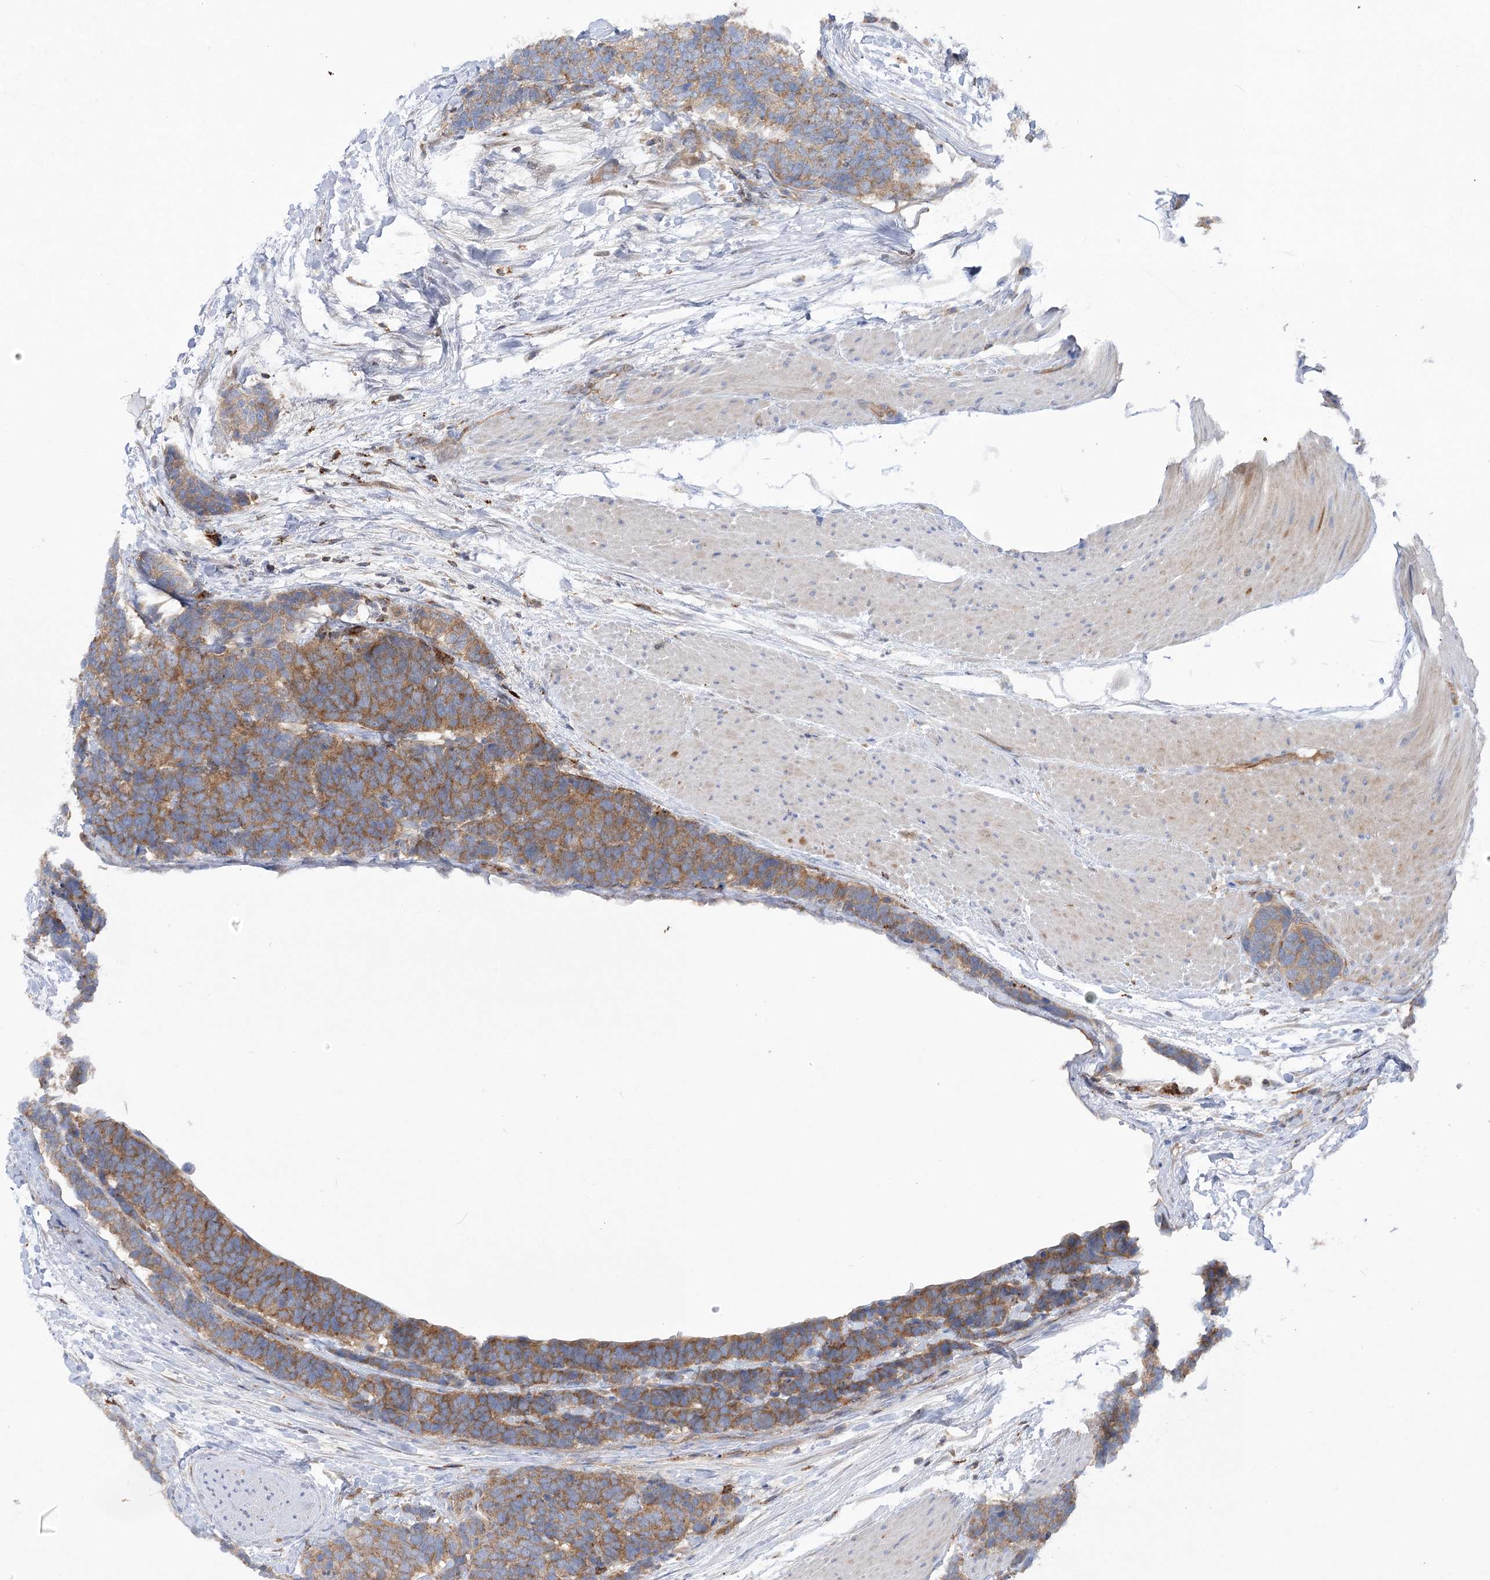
{"staining": {"intensity": "moderate", "quantity": ">75%", "location": "cytoplasmic/membranous"}, "tissue": "carcinoid", "cell_type": "Tumor cells", "image_type": "cancer", "snomed": [{"axis": "morphology", "description": "Carcinoma, NOS"}, {"axis": "morphology", "description": "Carcinoid, malignant, NOS"}, {"axis": "topography", "description": "Urinary bladder"}], "caption": "Immunohistochemical staining of human carcinoid reveals moderate cytoplasmic/membranous protein positivity in approximately >75% of tumor cells.", "gene": "VPS37B", "patient": {"sex": "male", "age": 57}}